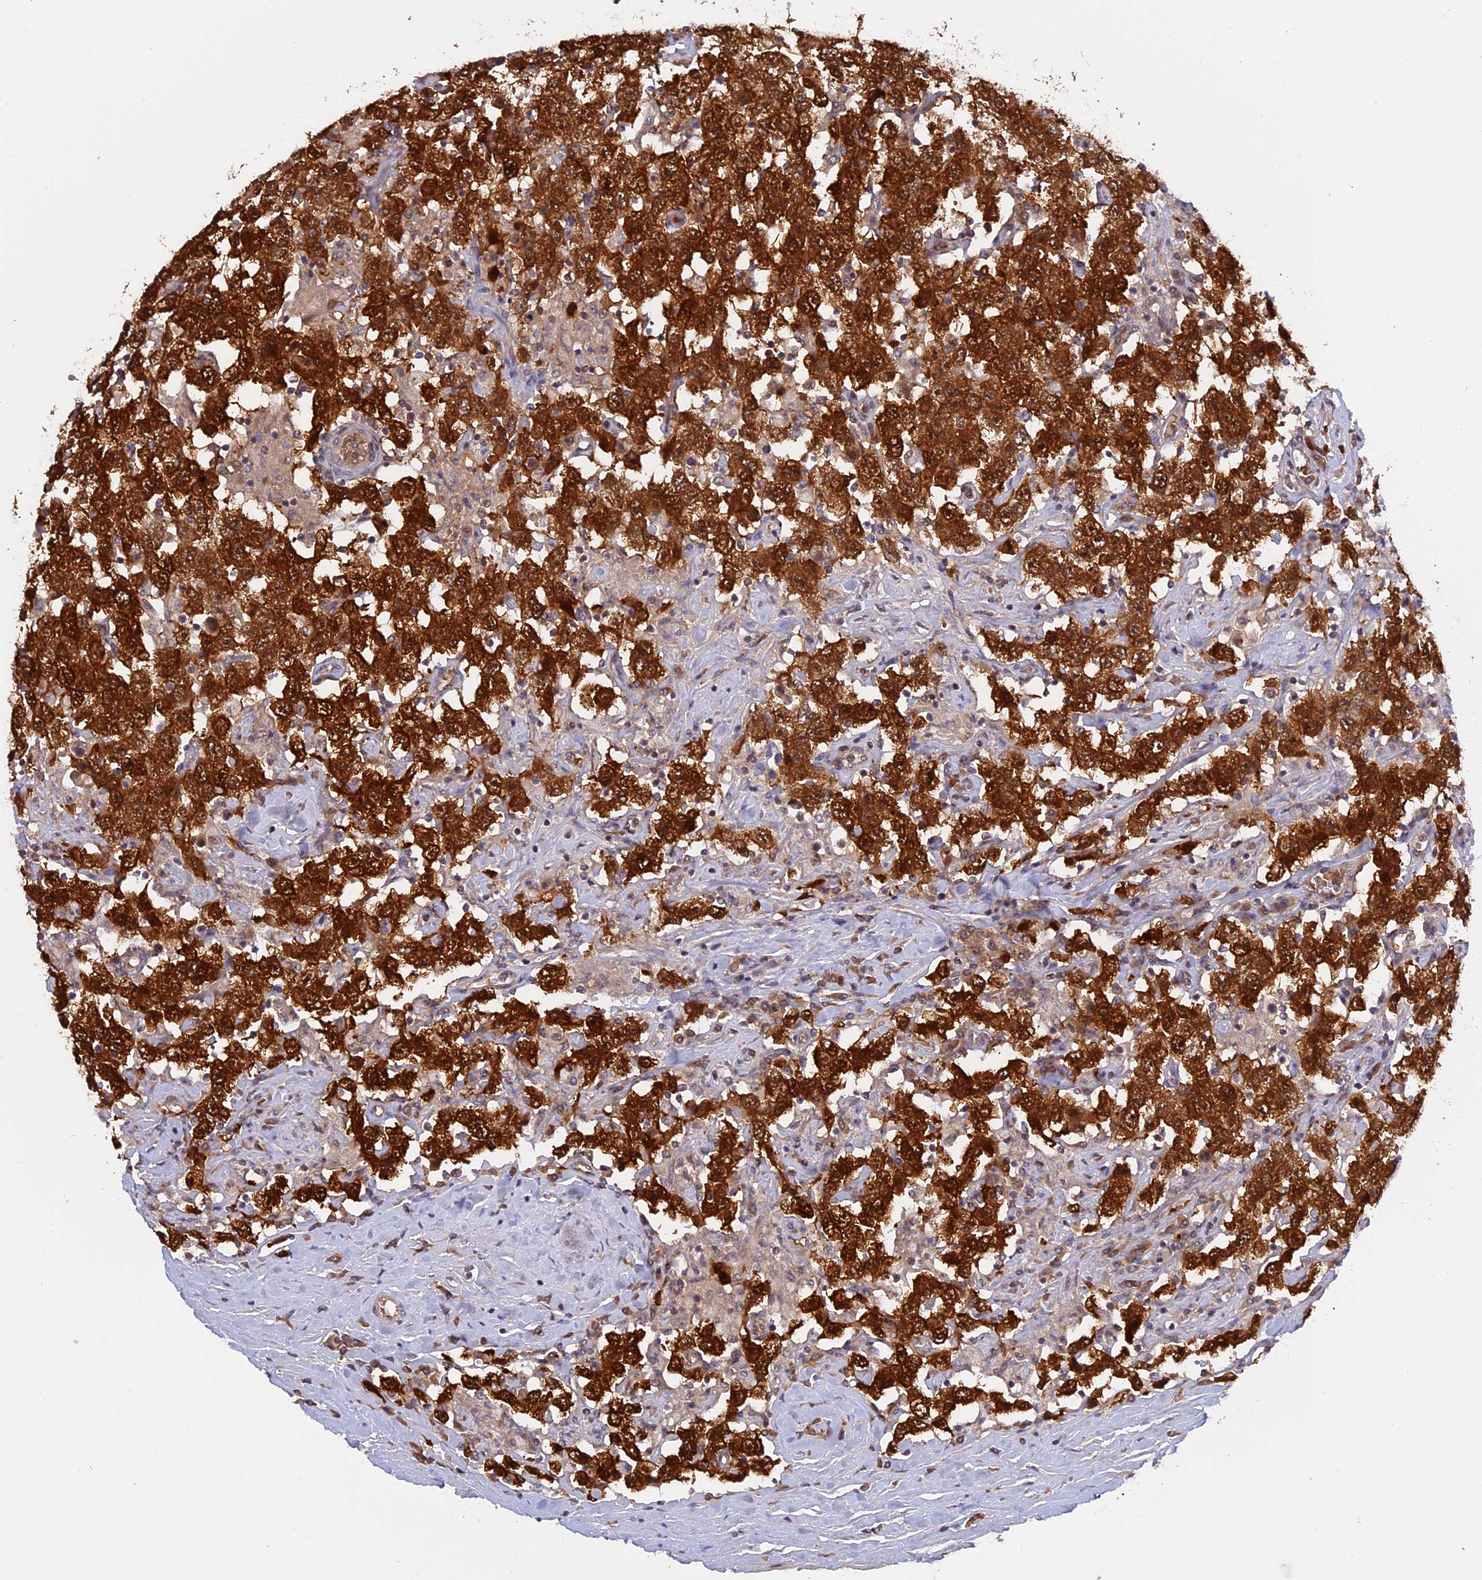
{"staining": {"intensity": "strong", "quantity": ">75%", "location": "cytoplasmic/membranous,nuclear"}, "tissue": "testis cancer", "cell_type": "Tumor cells", "image_type": "cancer", "snomed": [{"axis": "morphology", "description": "Seminoma, NOS"}, {"axis": "topography", "description": "Testis"}], "caption": "Brown immunohistochemical staining in human testis cancer (seminoma) displays strong cytoplasmic/membranous and nuclear staining in approximately >75% of tumor cells. The staining was performed using DAB (3,3'-diaminobenzidine), with brown indicating positive protein expression. Nuclei are stained blue with hematoxylin.", "gene": "ZNF428", "patient": {"sex": "male", "age": 41}}